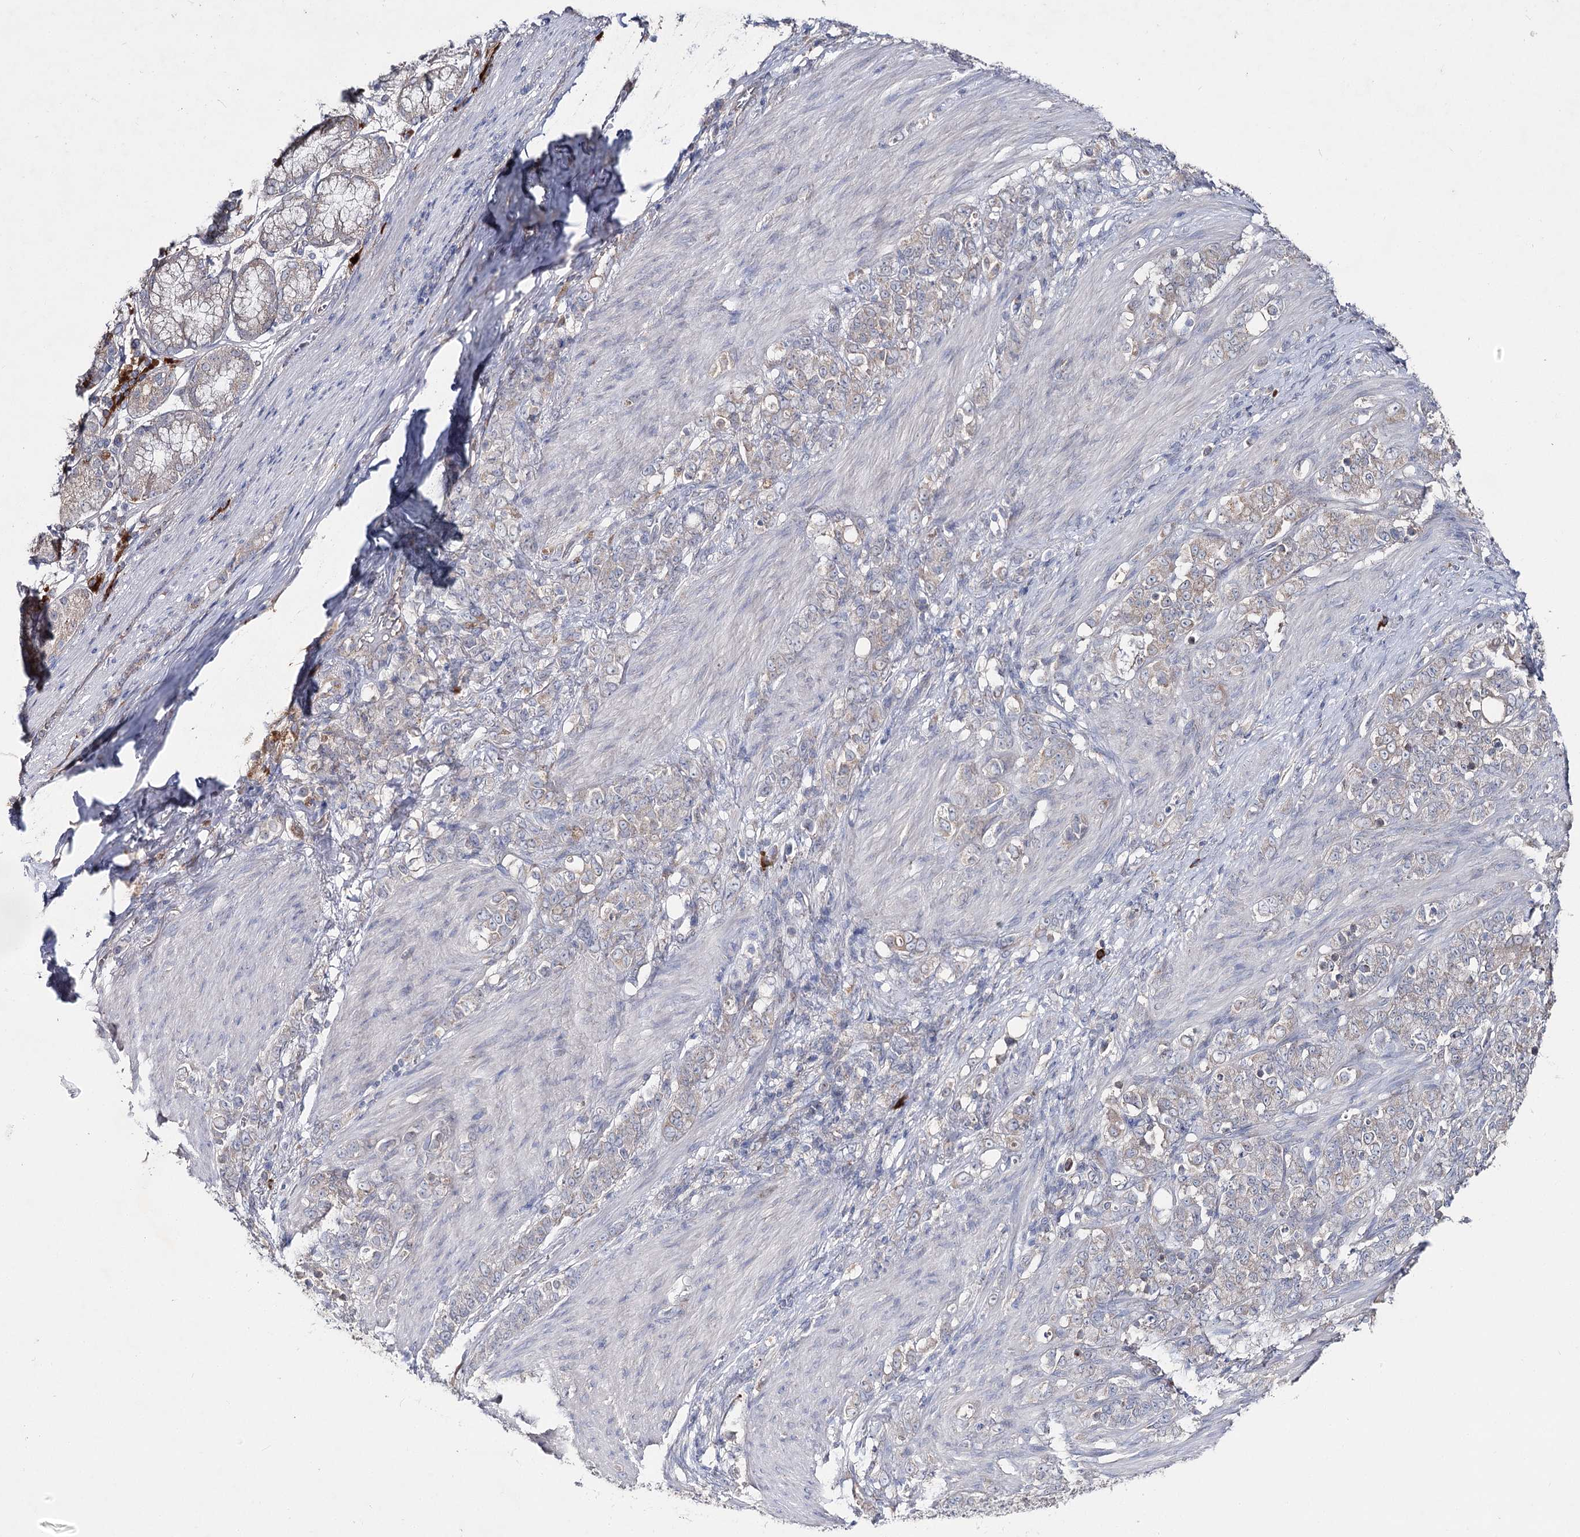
{"staining": {"intensity": "weak", "quantity": "<25%", "location": "cytoplasmic/membranous"}, "tissue": "stomach cancer", "cell_type": "Tumor cells", "image_type": "cancer", "snomed": [{"axis": "morphology", "description": "Adenocarcinoma, NOS"}, {"axis": "topography", "description": "Stomach"}], "caption": "Tumor cells are negative for protein expression in human stomach adenocarcinoma.", "gene": "IL1RAP", "patient": {"sex": "female", "age": 79}}